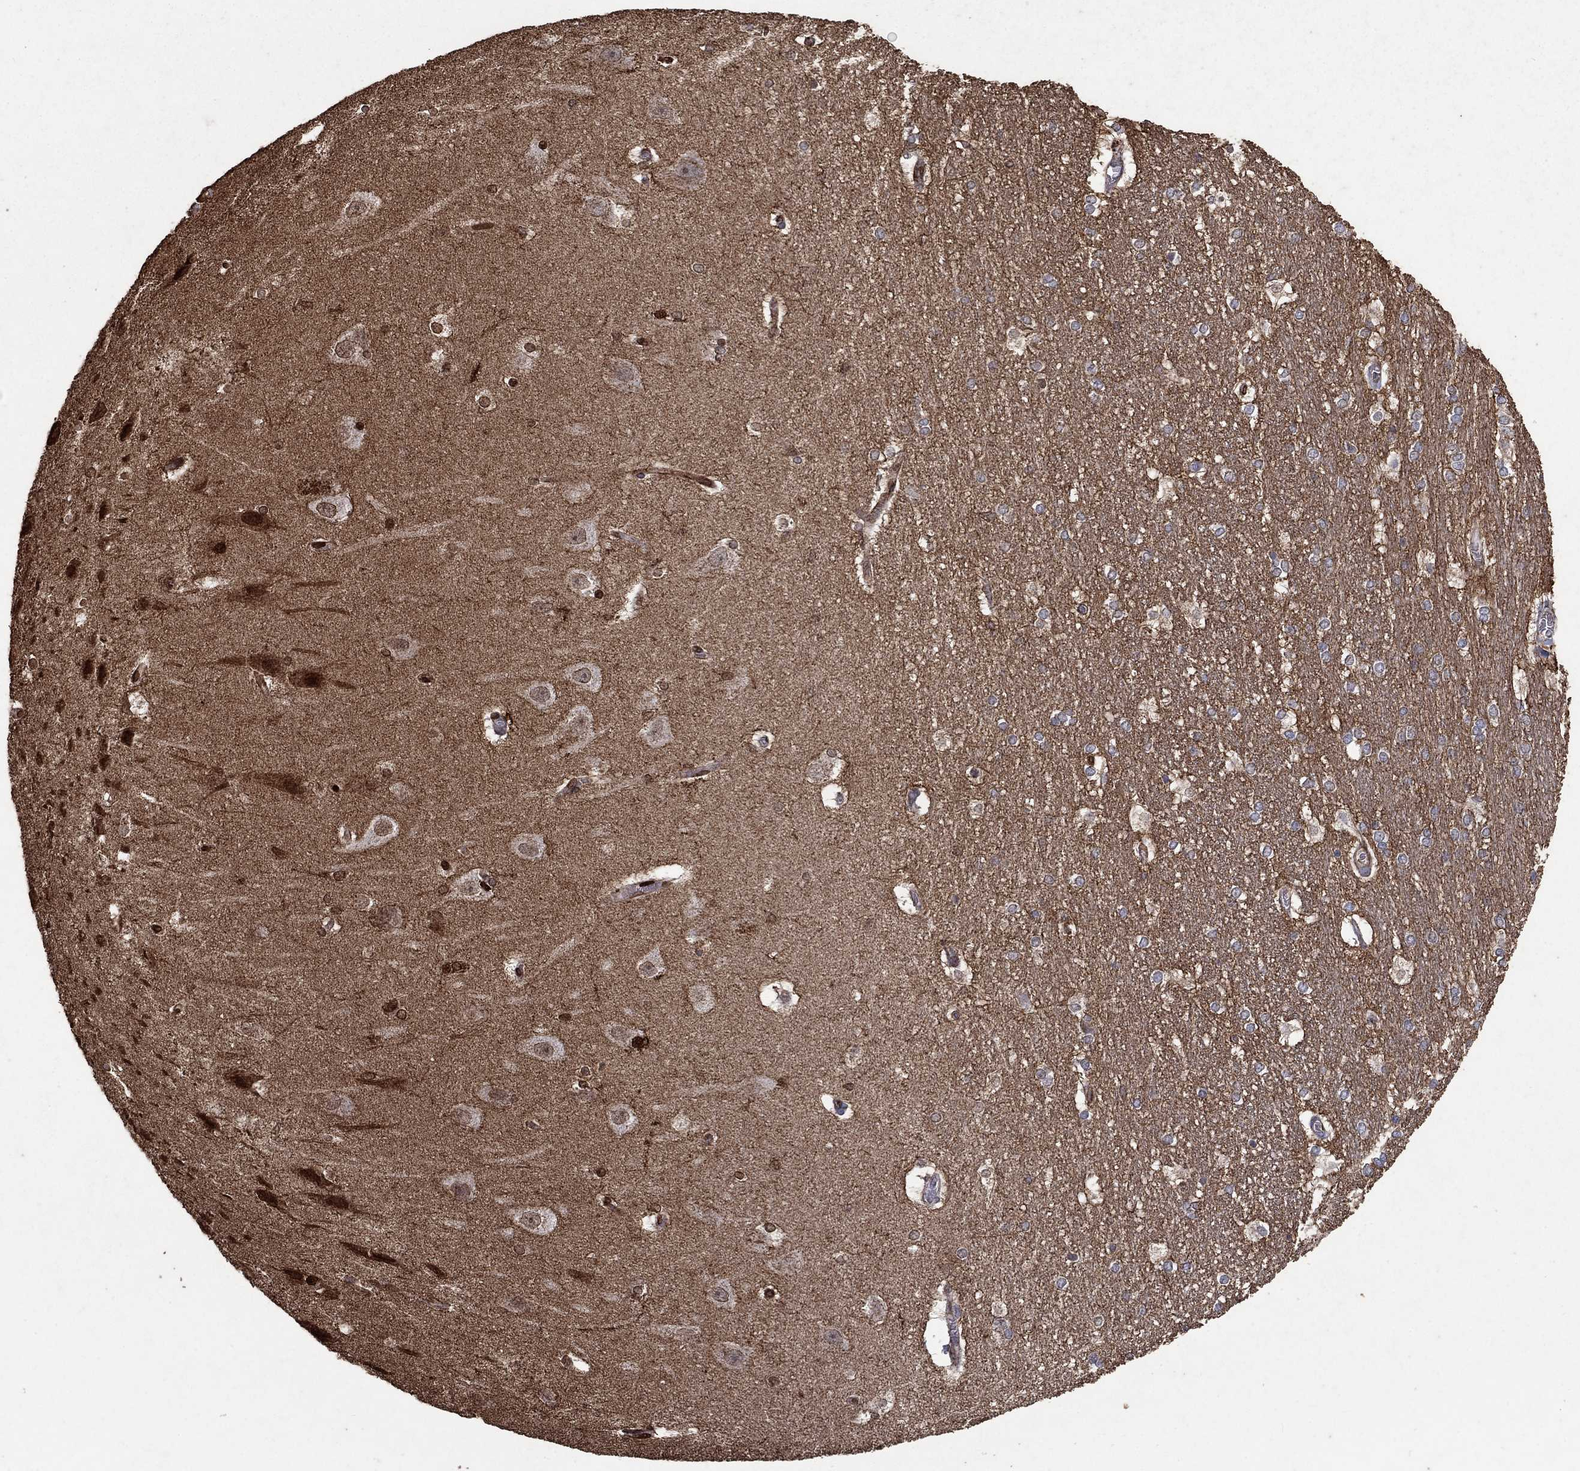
{"staining": {"intensity": "strong", "quantity": "25%-75%", "location": "cytoplasmic/membranous,nuclear"}, "tissue": "hippocampus", "cell_type": "Glial cells", "image_type": "normal", "snomed": [{"axis": "morphology", "description": "Normal tissue, NOS"}, {"axis": "topography", "description": "Cerebral cortex"}, {"axis": "topography", "description": "Hippocampus"}], "caption": "About 25%-75% of glial cells in unremarkable hippocampus exhibit strong cytoplasmic/membranous,nuclear protein positivity as visualized by brown immunohistochemical staining.", "gene": "CD24", "patient": {"sex": "female", "age": 19}}